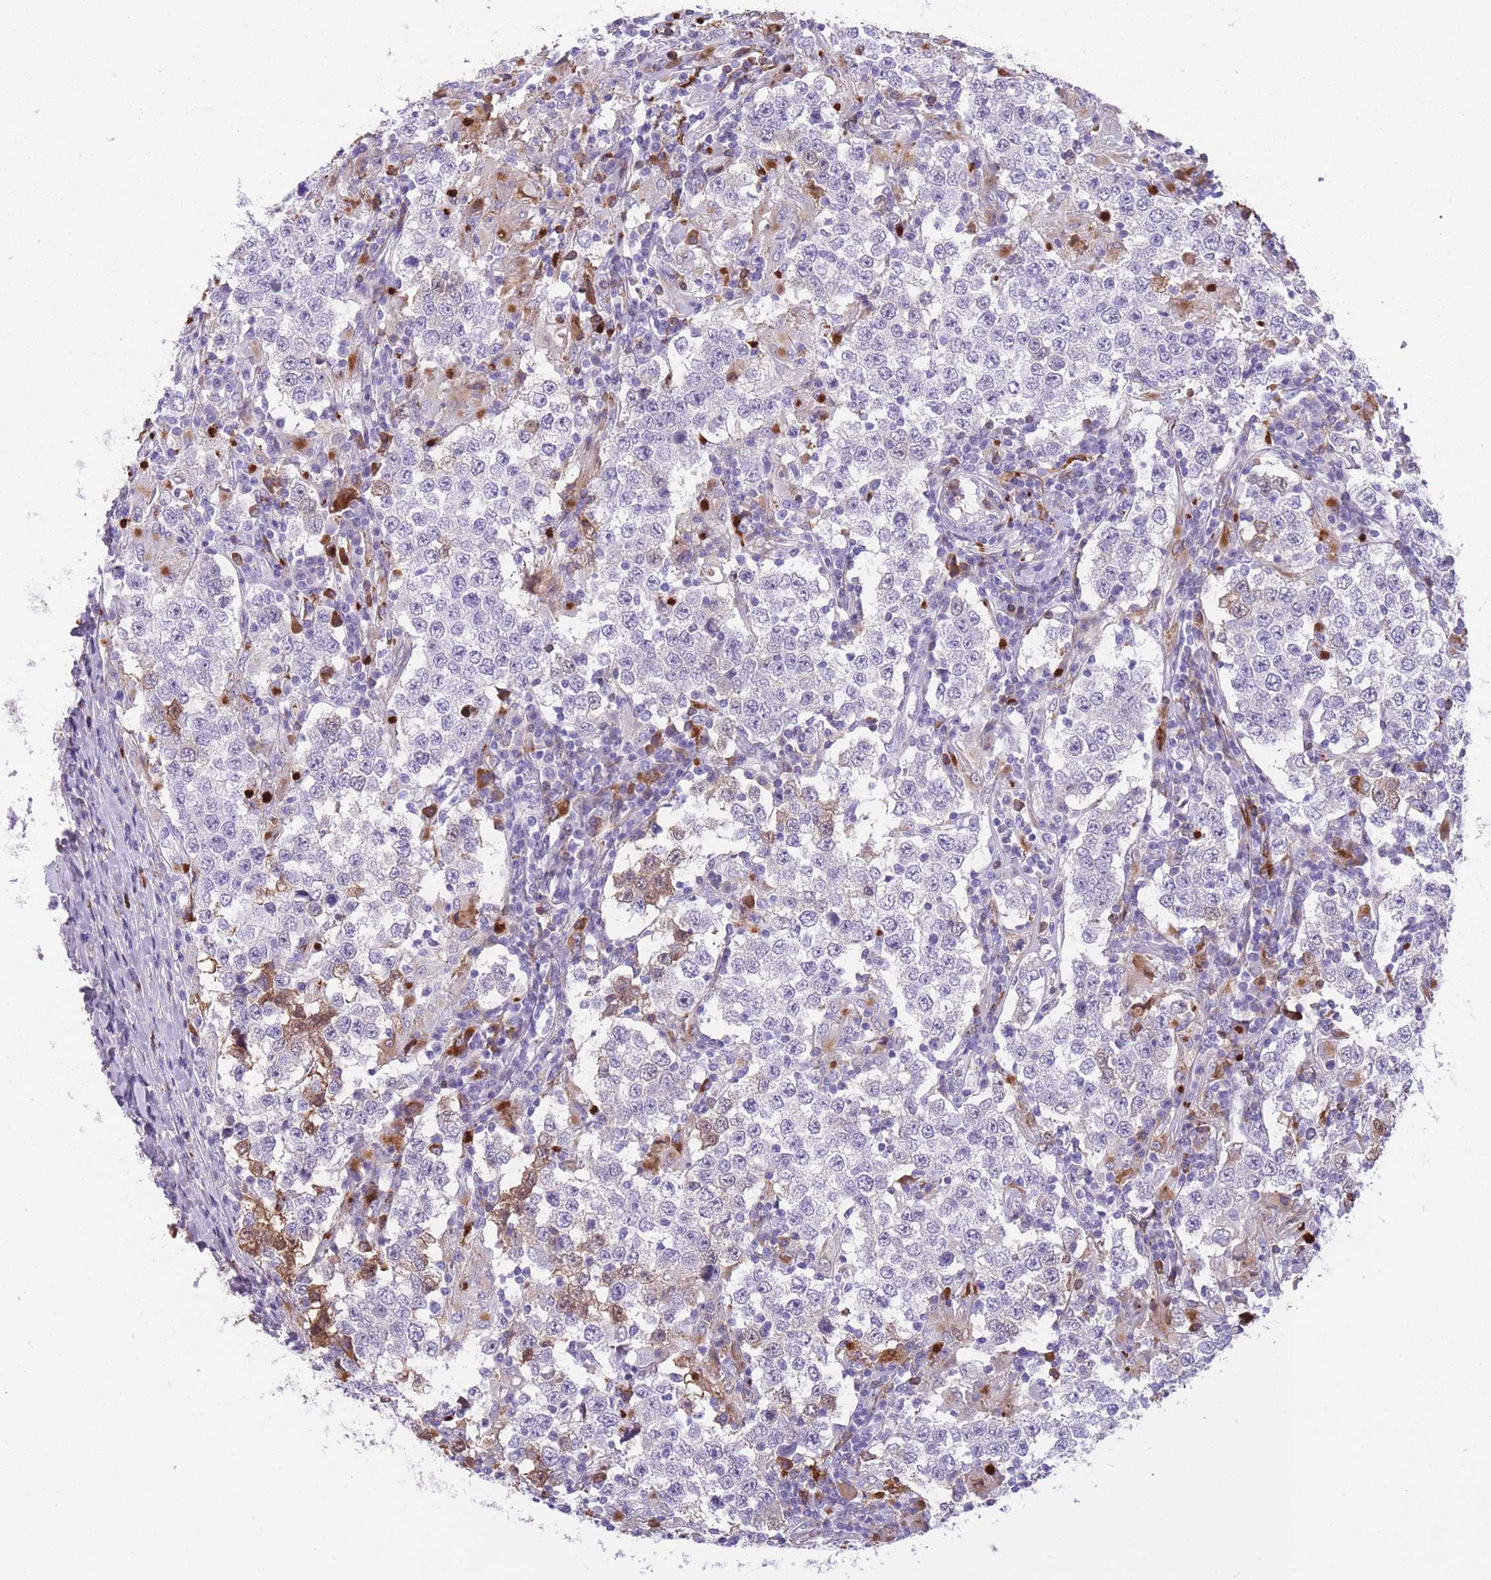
{"staining": {"intensity": "negative", "quantity": "none", "location": "none"}, "tissue": "testis cancer", "cell_type": "Tumor cells", "image_type": "cancer", "snomed": [{"axis": "morphology", "description": "Seminoma, NOS"}, {"axis": "morphology", "description": "Carcinoma, Embryonal, NOS"}, {"axis": "topography", "description": "Testis"}], "caption": "Tumor cells are negative for brown protein staining in testis embryonal carcinoma.", "gene": "GNAT1", "patient": {"sex": "male", "age": 41}}